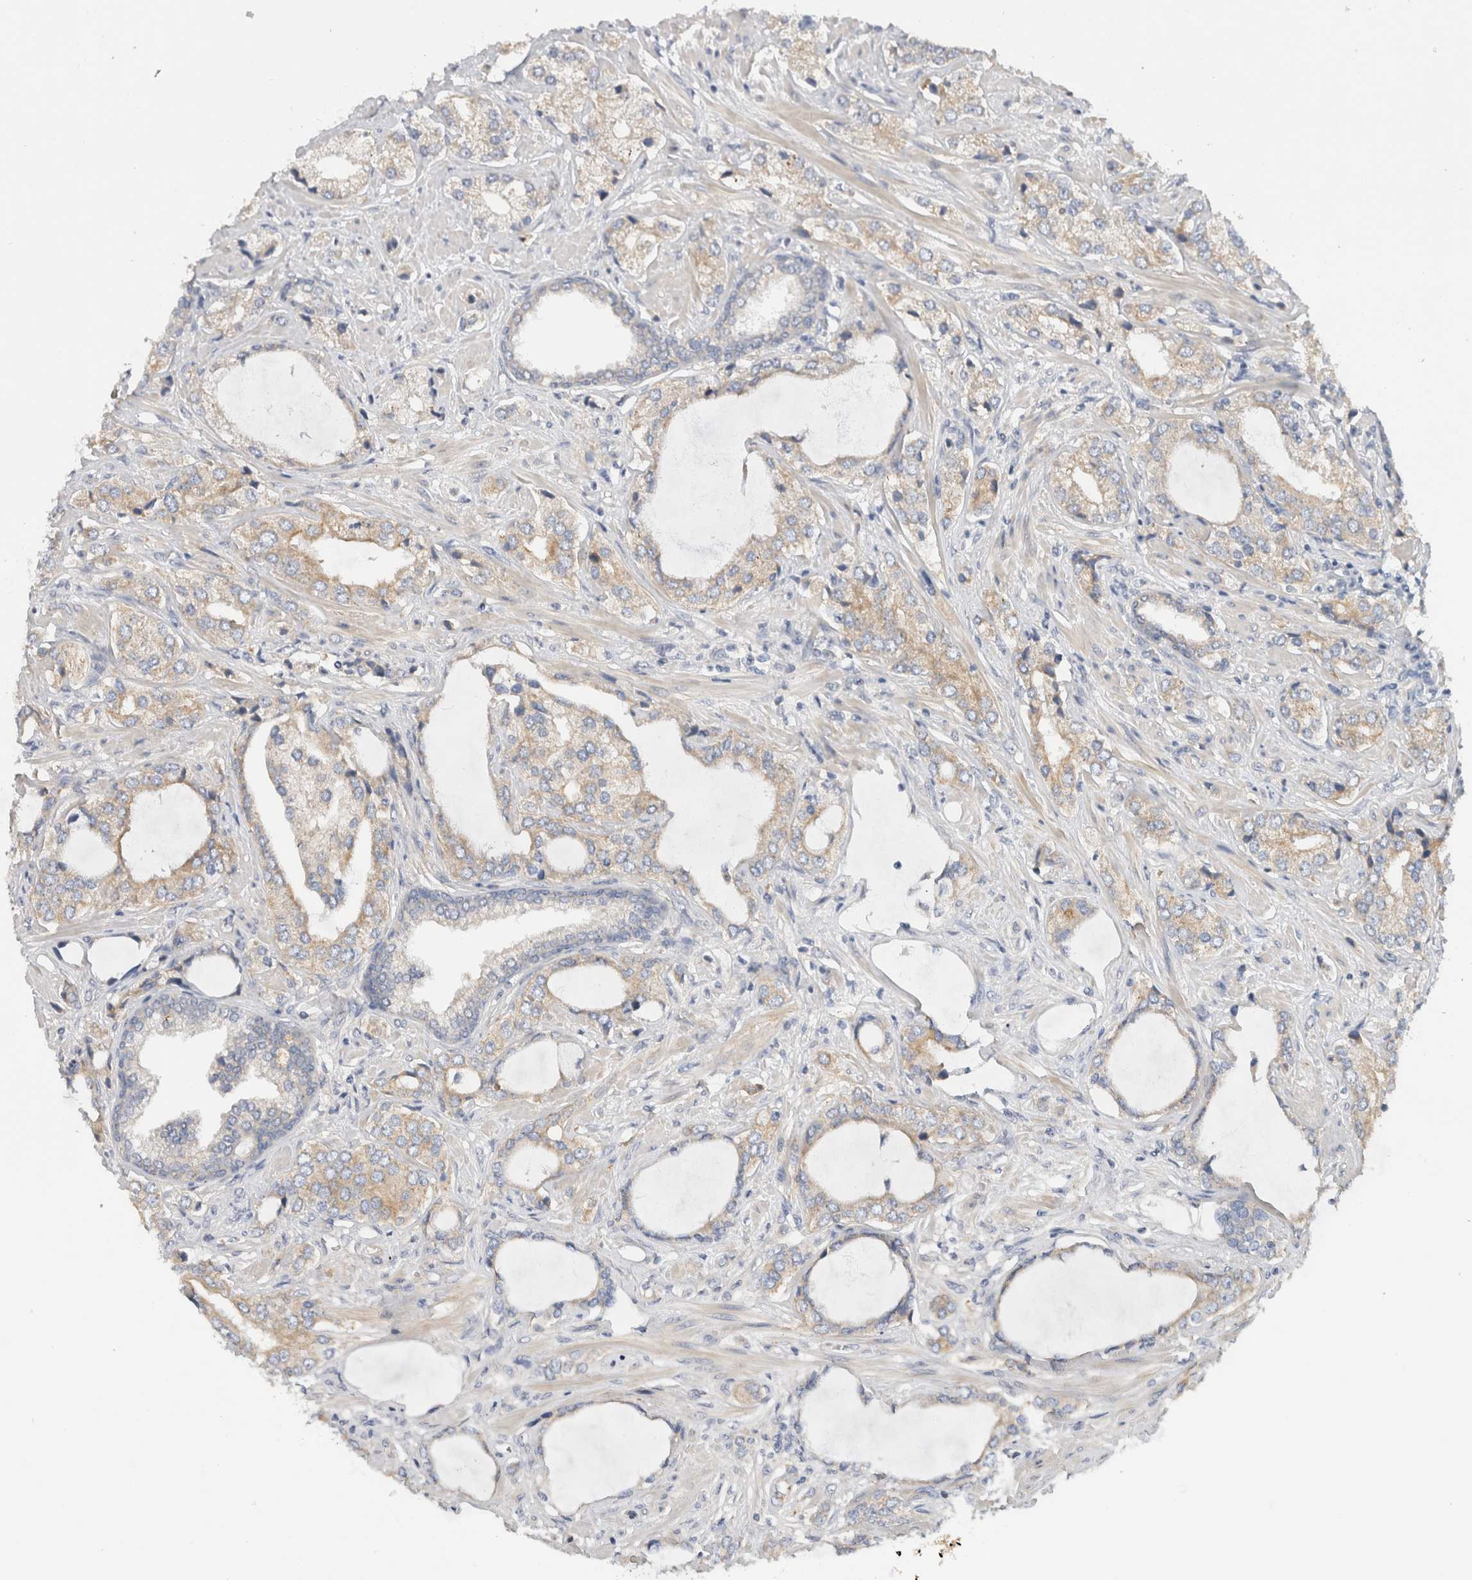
{"staining": {"intensity": "weak", "quantity": "25%-75%", "location": "cytoplasmic/membranous"}, "tissue": "prostate cancer", "cell_type": "Tumor cells", "image_type": "cancer", "snomed": [{"axis": "morphology", "description": "Adenocarcinoma, High grade"}, {"axis": "topography", "description": "Prostate"}], "caption": "Weak cytoplasmic/membranous protein expression is seen in about 25%-75% of tumor cells in prostate high-grade adenocarcinoma.", "gene": "SGK3", "patient": {"sex": "male", "age": 66}}